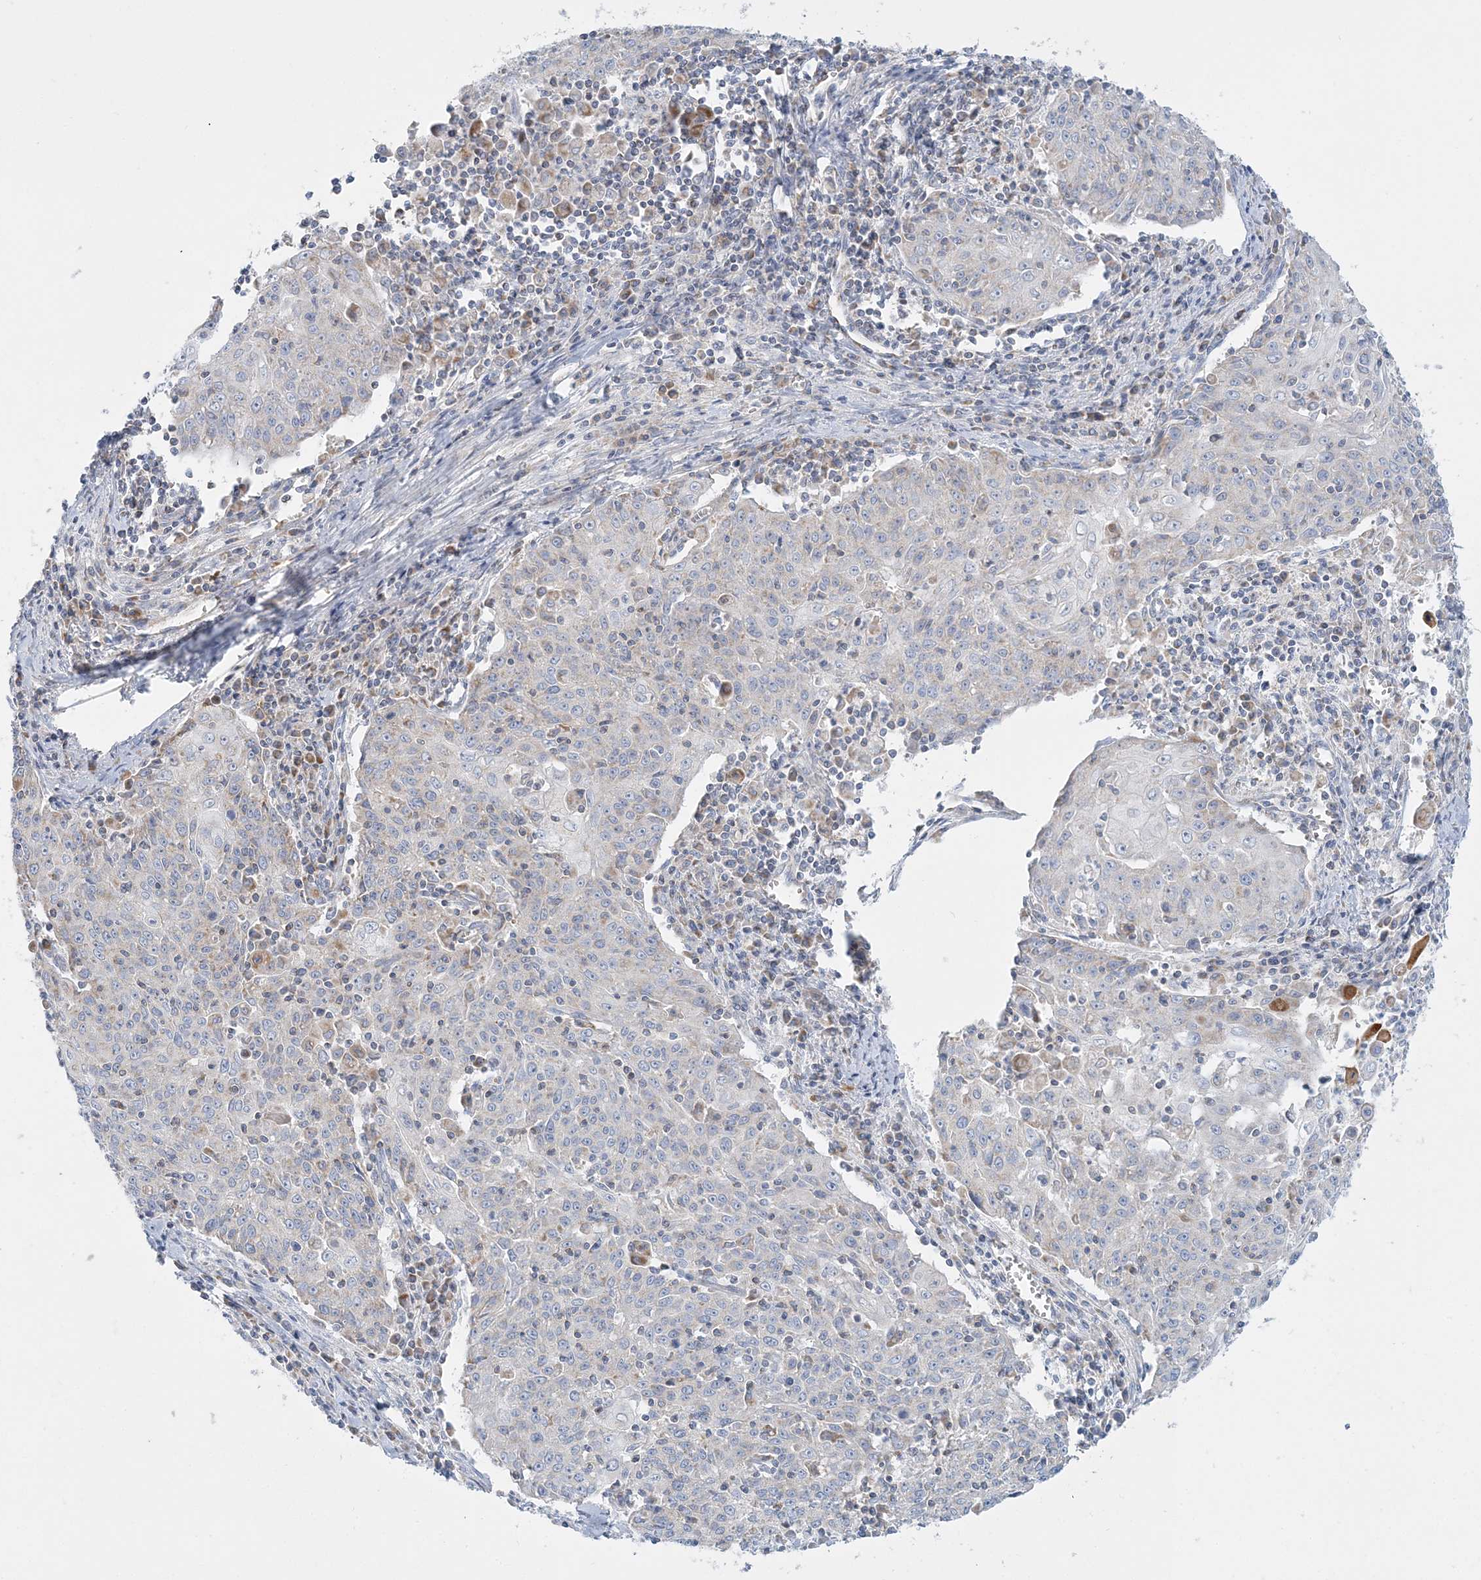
{"staining": {"intensity": "negative", "quantity": "none", "location": "none"}, "tissue": "cervical cancer", "cell_type": "Tumor cells", "image_type": "cancer", "snomed": [{"axis": "morphology", "description": "Squamous cell carcinoma, NOS"}, {"axis": "topography", "description": "Cervix"}], "caption": "A micrograph of human cervical cancer is negative for staining in tumor cells.", "gene": "TBC1D14", "patient": {"sex": "female", "age": 48}}